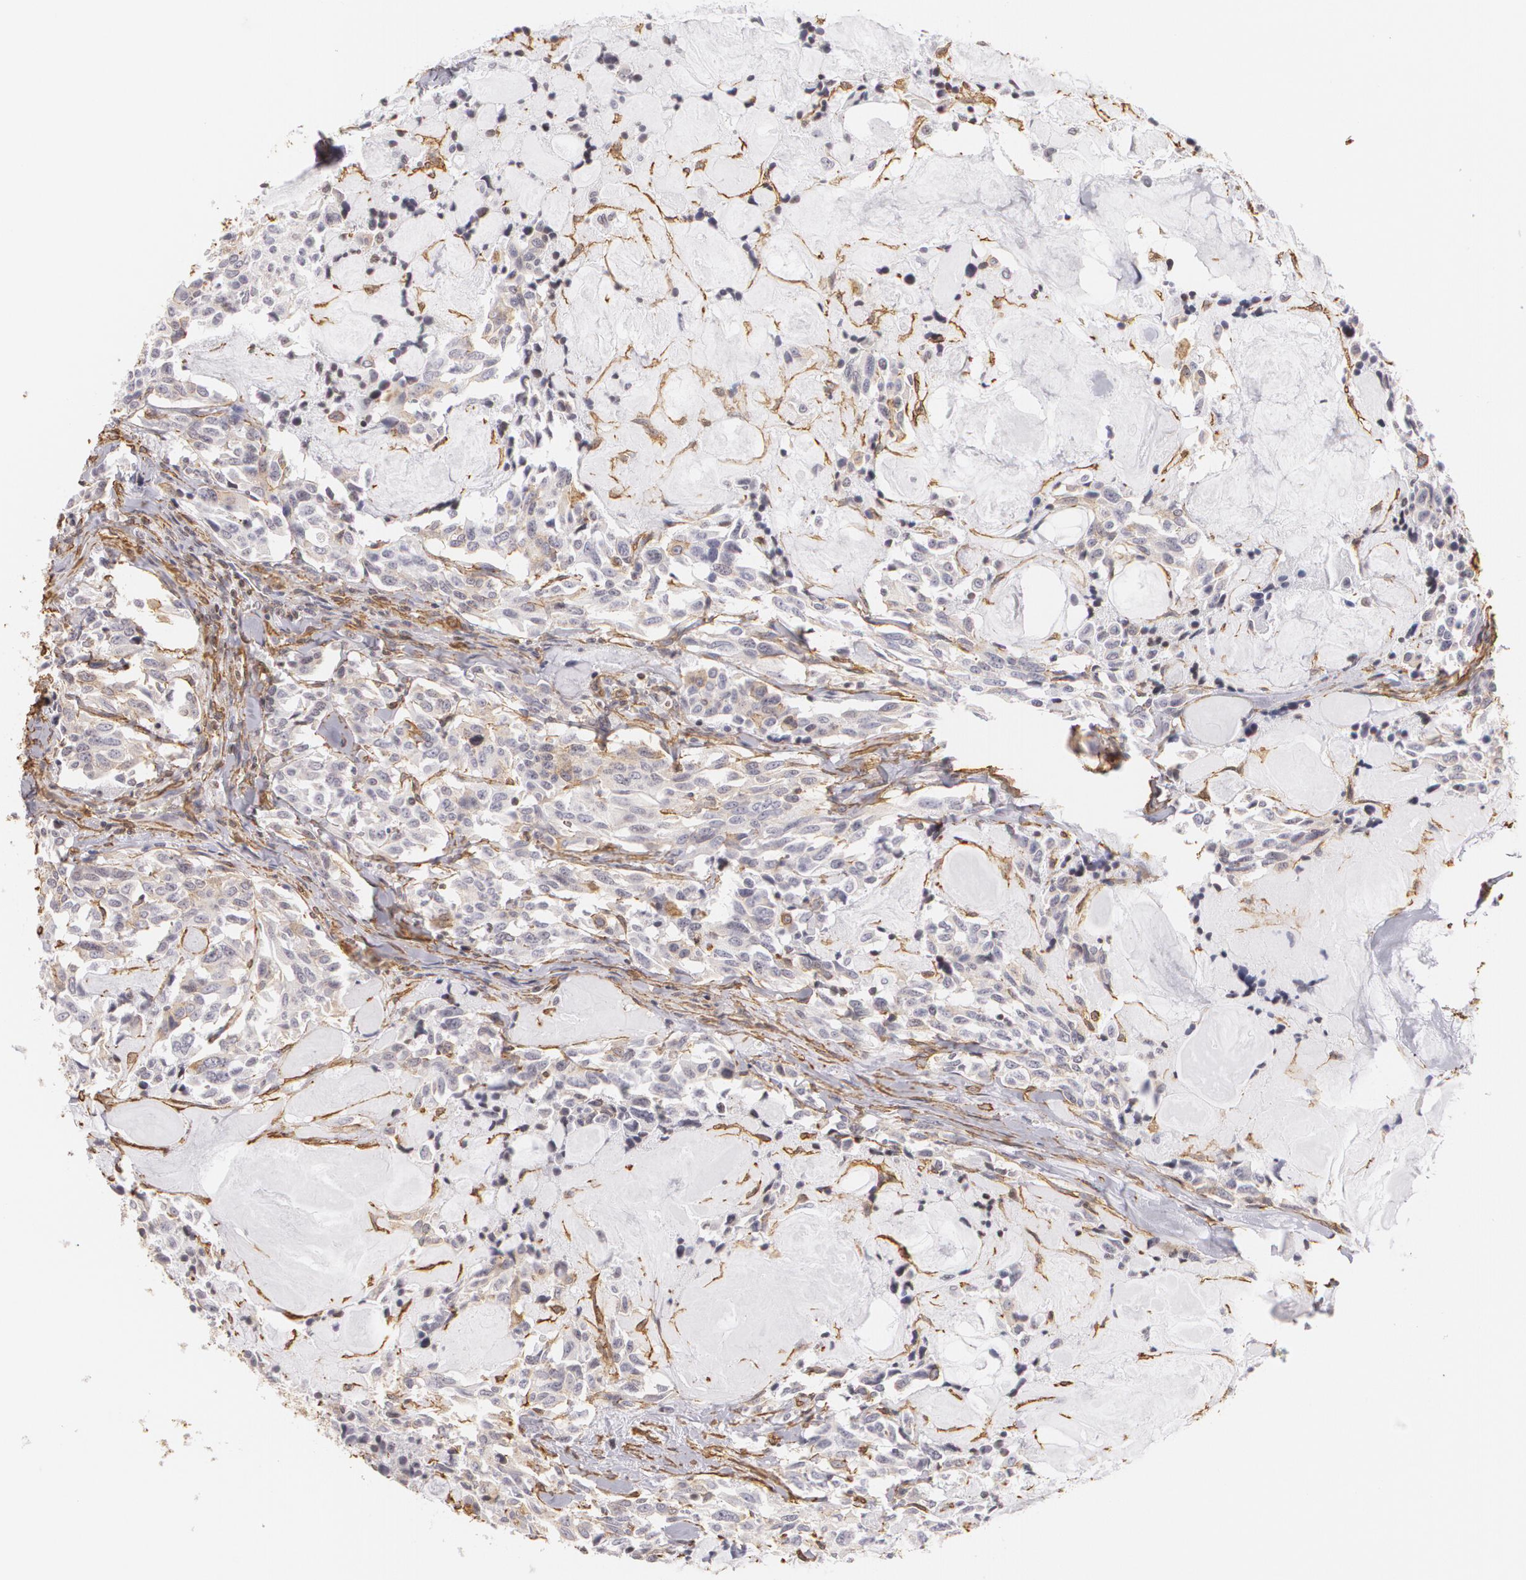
{"staining": {"intensity": "weak", "quantity": "25%-75%", "location": "cytoplasmic/membranous"}, "tissue": "thyroid cancer", "cell_type": "Tumor cells", "image_type": "cancer", "snomed": [{"axis": "morphology", "description": "Carcinoma, NOS"}, {"axis": "morphology", "description": "Carcinoid, malignant, NOS"}, {"axis": "topography", "description": "Thyroid gland"}], "caption": "Human thyroid carcinoma stained for a protein (brown) displays weak cytoplasmic/membranous positive expression in approximately 25%-75% of tumor cells.", "gene": "VAMP1", "patient": {"sex": "male", "age": 33}}